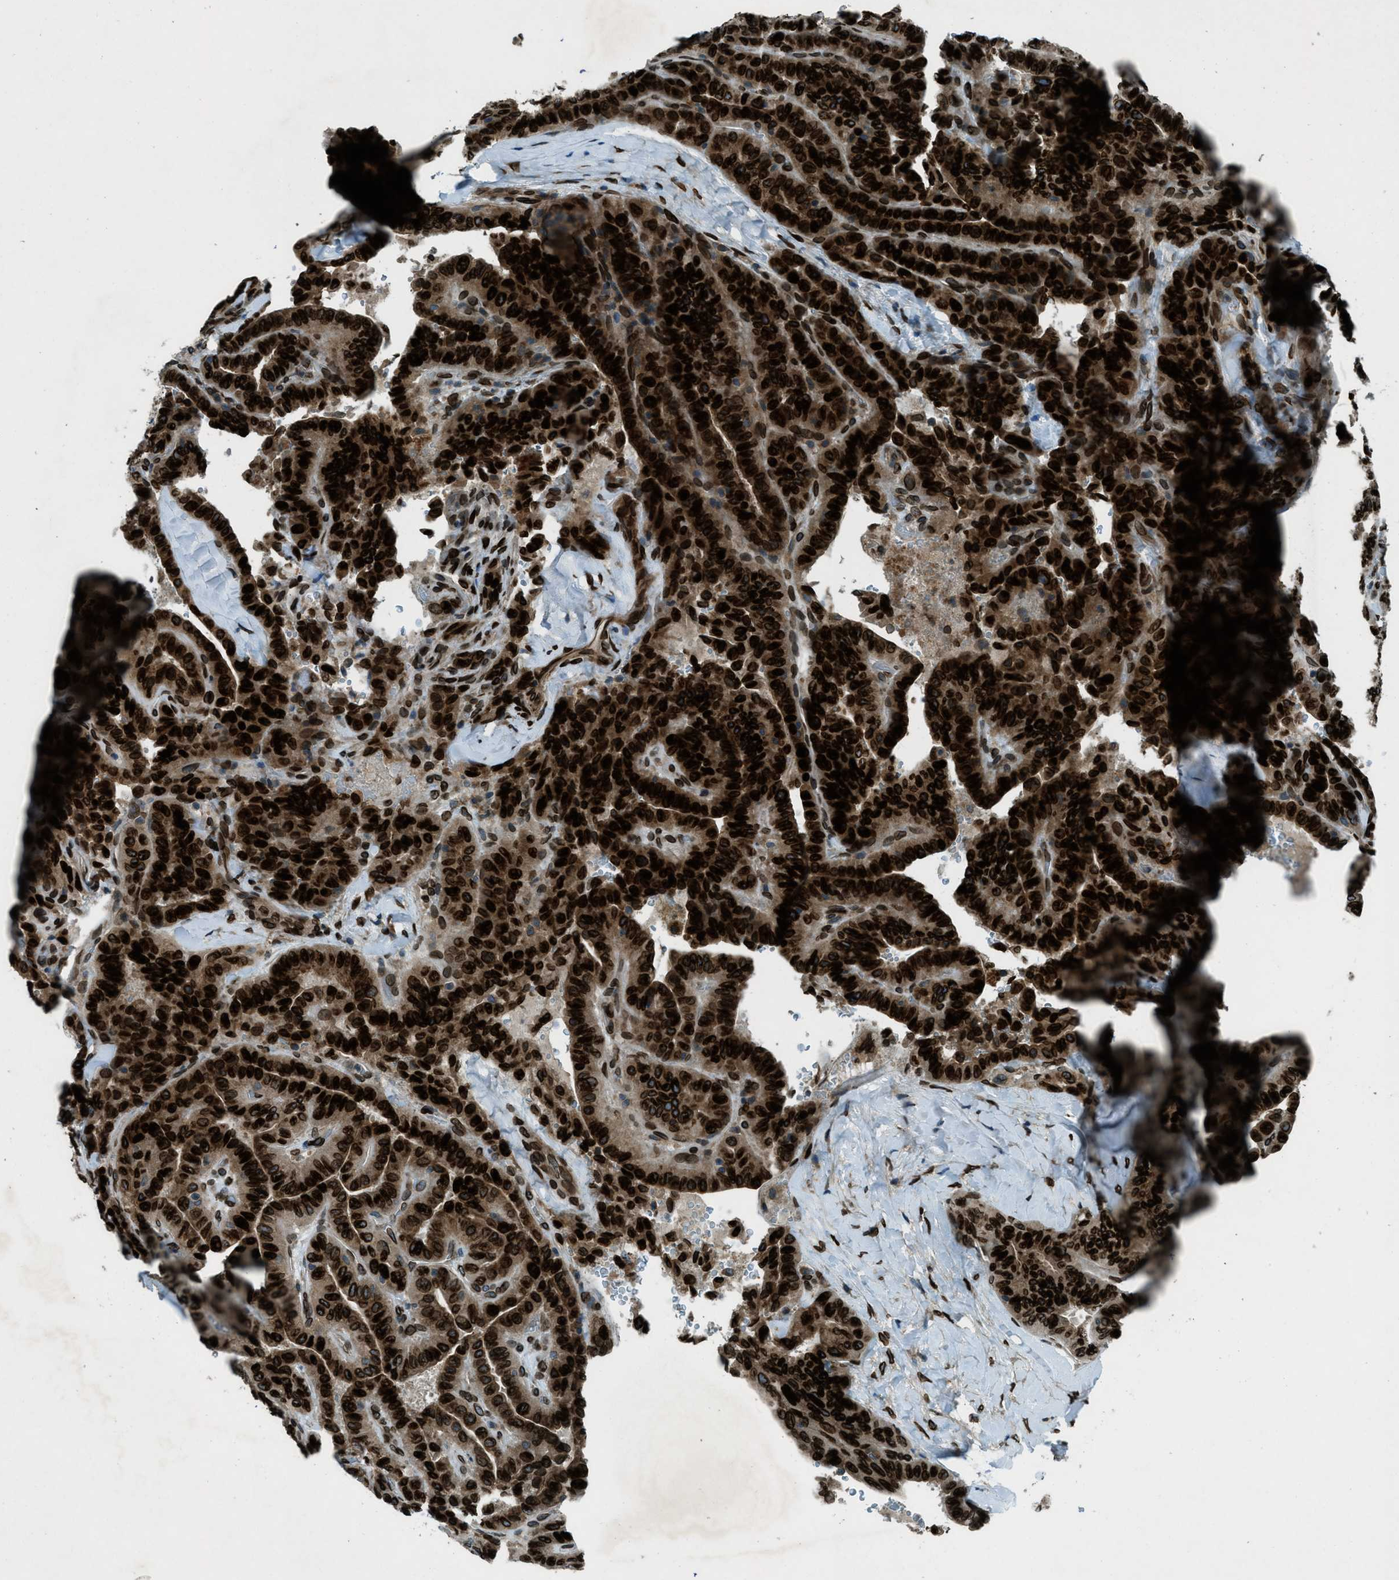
{"staining": {"intensity": "strong", "quantity": ">75%", "location": "cytoplasmic/membranous,nuclear"}, "tissue": "thyroid cancer", "cell_type": "Tumor cells", "image_type": "cancer", "snomed": [{"axis": "morphology", "description": "Papillary adenocarcinoma, NOS"}, {"axis": "topography", "description": "Thyroid gland"}], "caption": "High-magnification brightfield microscopy of papillary adenocarcinoma (thyroid) stained with DAB (brown) and counterstained with hematoxylin (blue). tumor cells exhibit strong cytoplasmic/membranous and nuclear positivity is appreciated in about>75% of cells. The staining is performed using DAB brown chromogen to label protein expression. The nuclei are counter-stained blue using hematoxylin.", "gene": "LEMD2", "patient": {"sex": "male", "age": 77}}